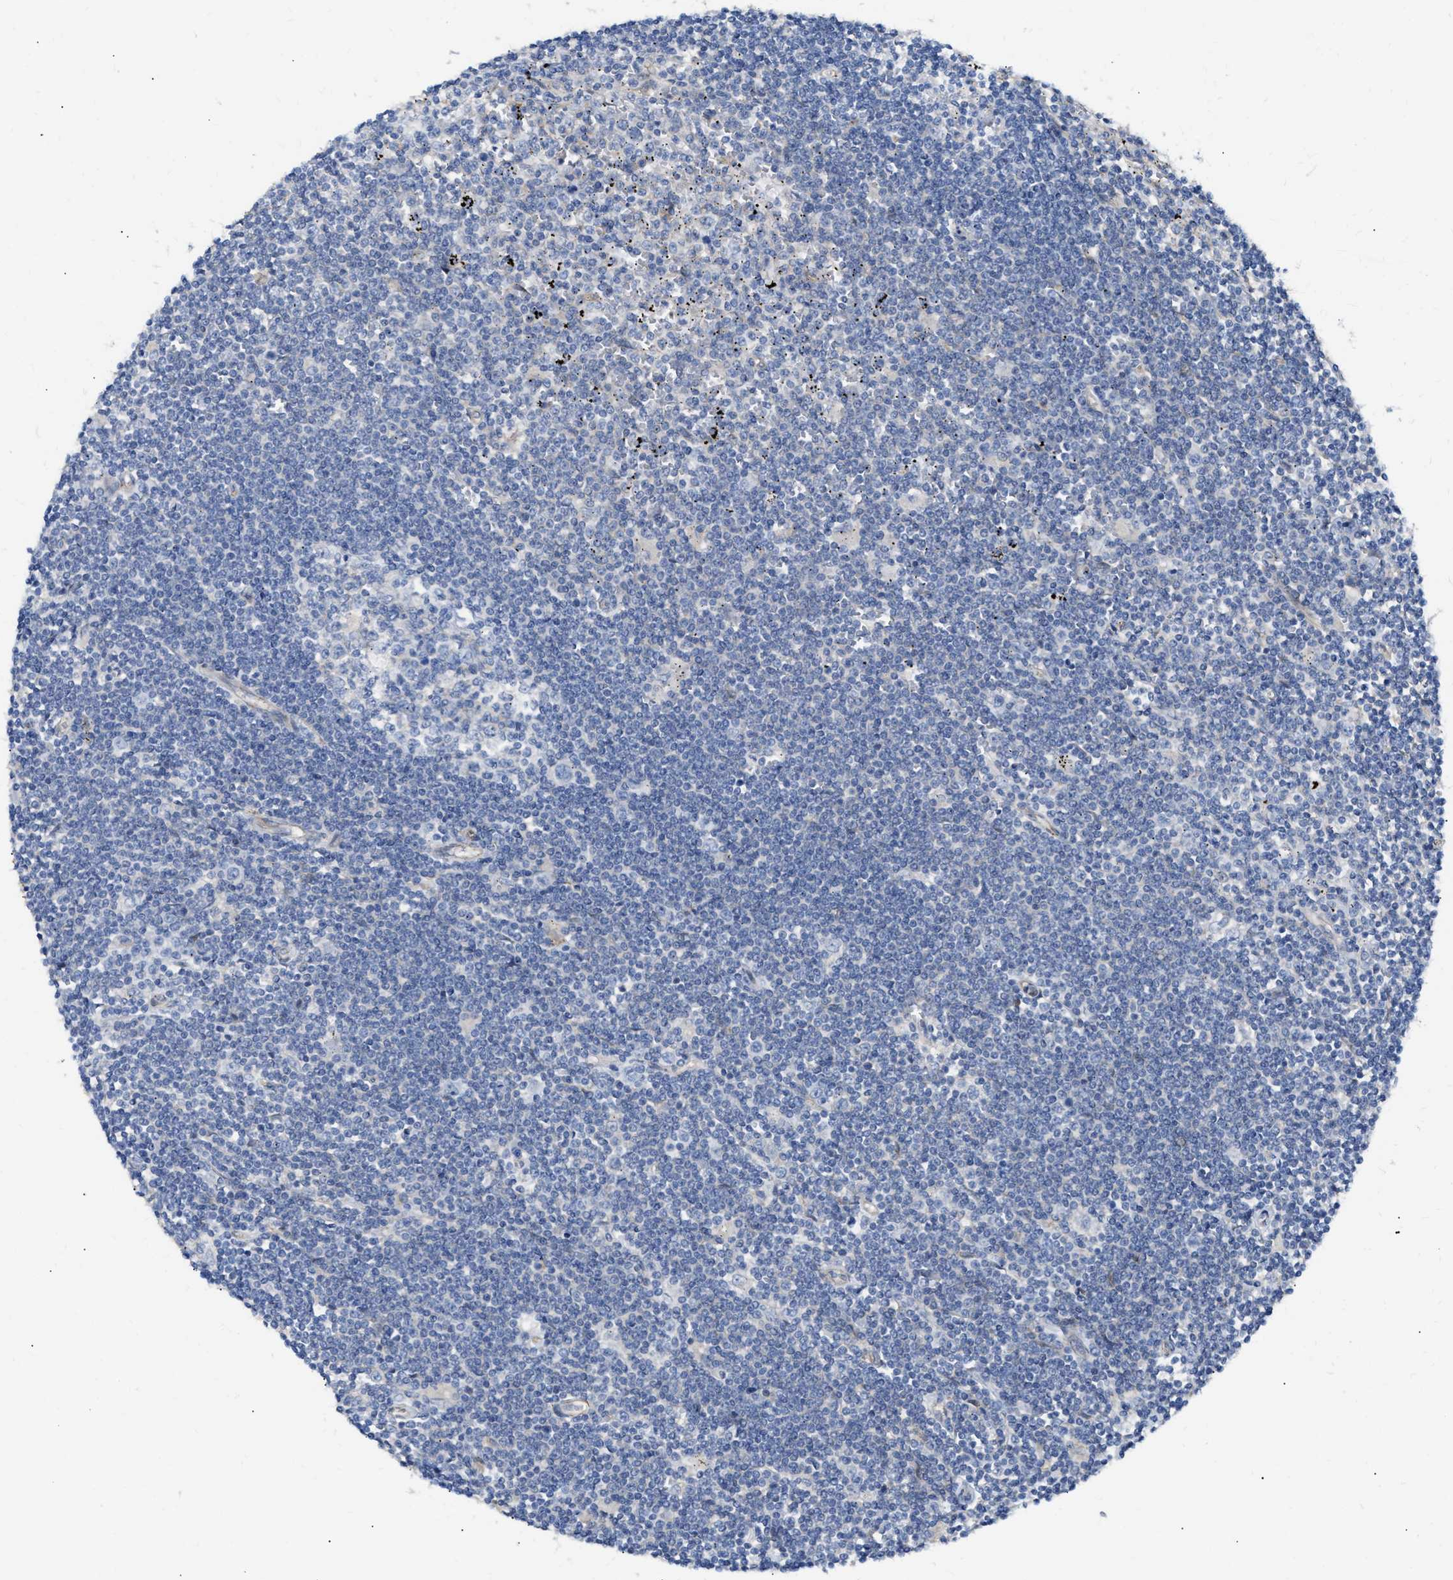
{"staining": {"intensity": "negative", "quantity": "none", "location": "none"}, "tissue": "lymphoma", "cell_type": "Tumor cells", "image_type": "cancer", "snomed": [{"axis": "morphology", "description": "Malignant lymphoma, non-Hodgkin's type, Low grade"}, {"axis": "topography", "description": "Spleen"}], "caption": "Immunohistochemical staining of low-grade malignant lymphoma, non-Hodgkin's type demonstrates no significant staining in tumor cells.", "gene": "FHL1", "patient": {"sex": "male", "age": 76}}